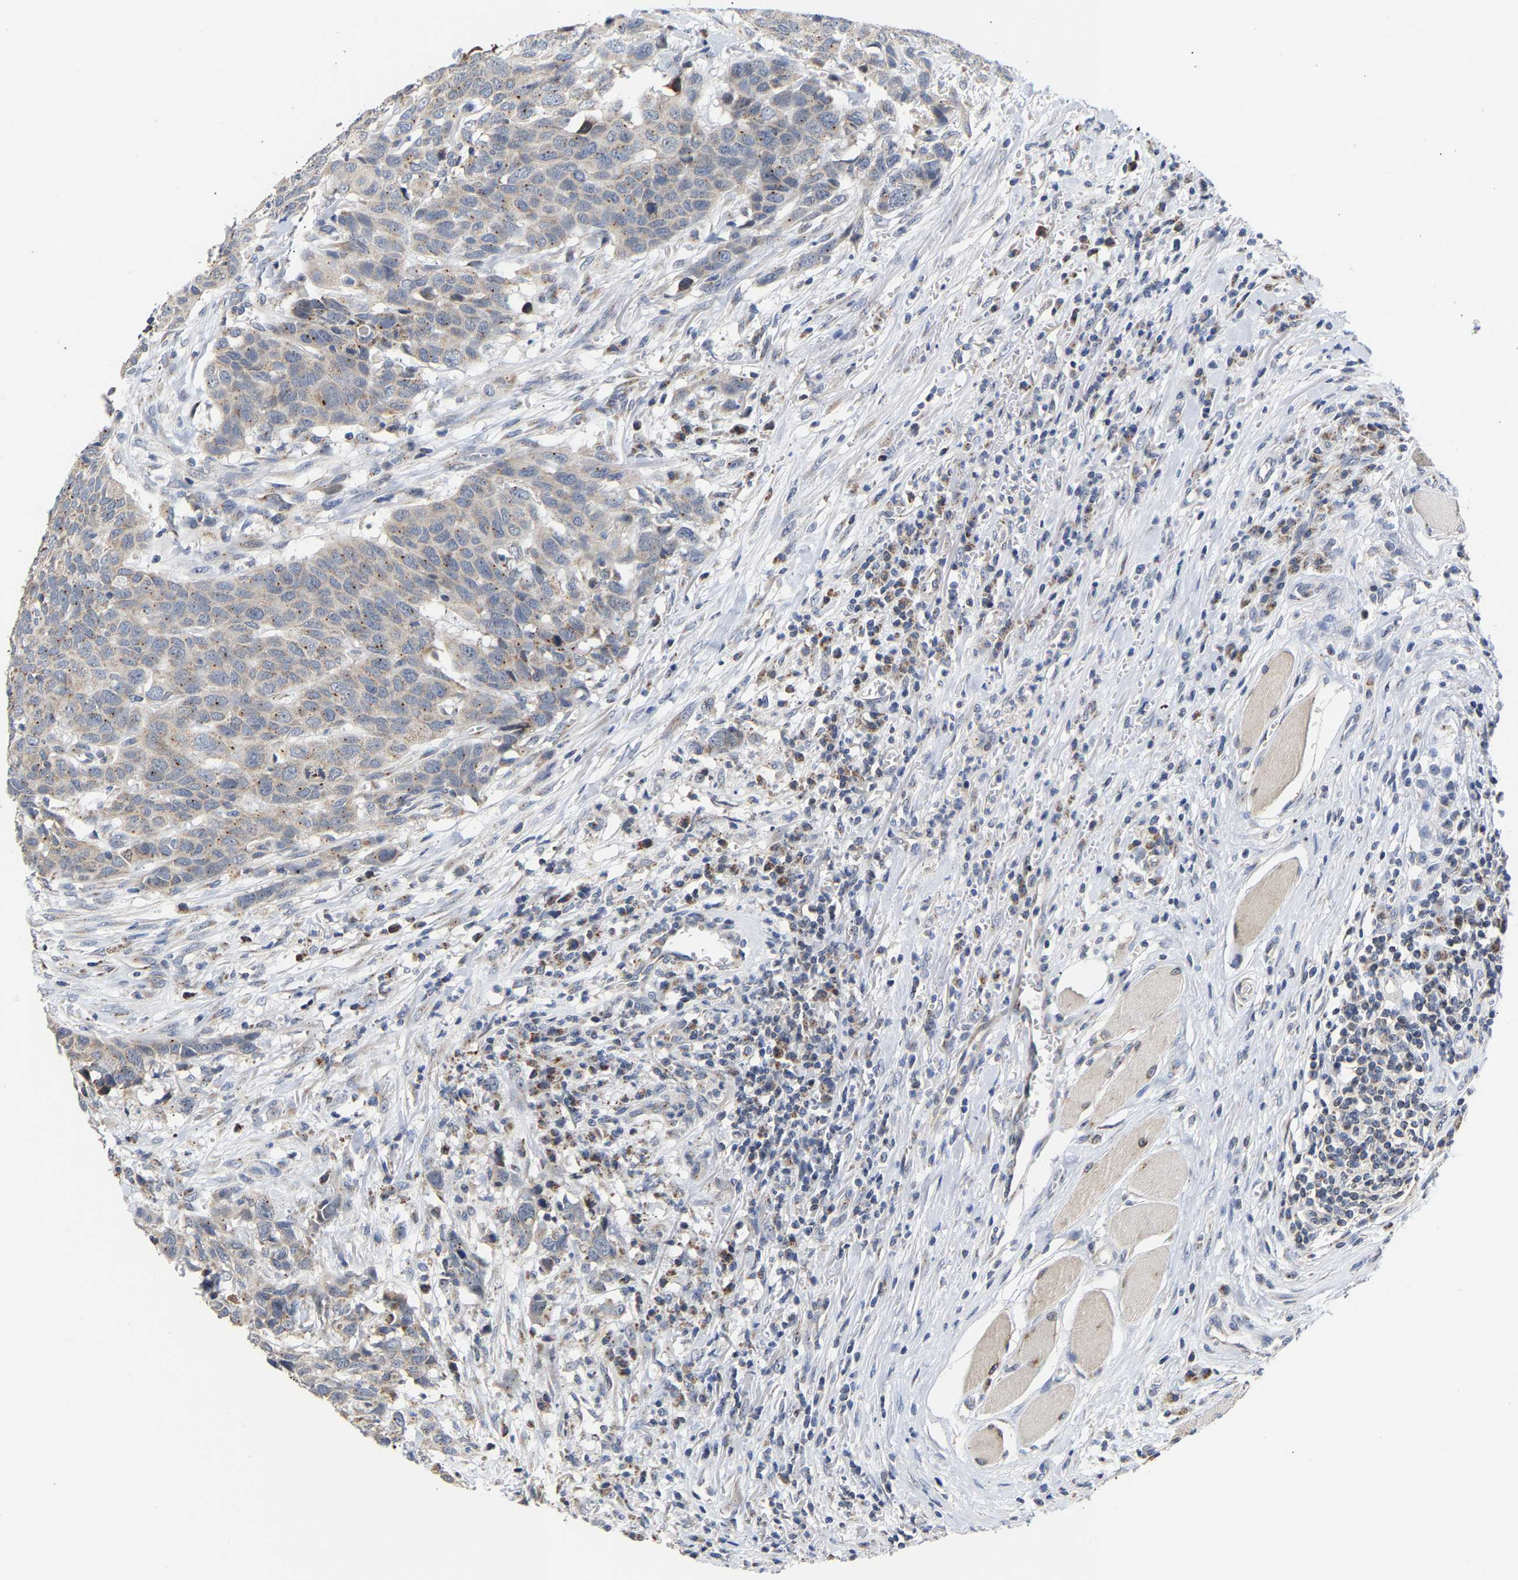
{"staining": {"intensity": "weak", "quantity": ">75%", "location": "cytoplasmic/membranous"}, "tissue": "head and neck cancer", "cell_type": "Tumor cells", "image_type": "cancer", "snomed": [{"axis": "morphology", "description": "Squamous cell carcinoma, NOS"}, {"axis": "topography", "description": "Head-Neck"}], "caption": "Protein expression by immunohistochemistry demonstrates weak cytoplasmic/membranous expression in about >75% of tumor cells in squamous cell carcinoma (head and neck).", "gene": "PCNT", "patient": {"sex": "male", "age": 66}}